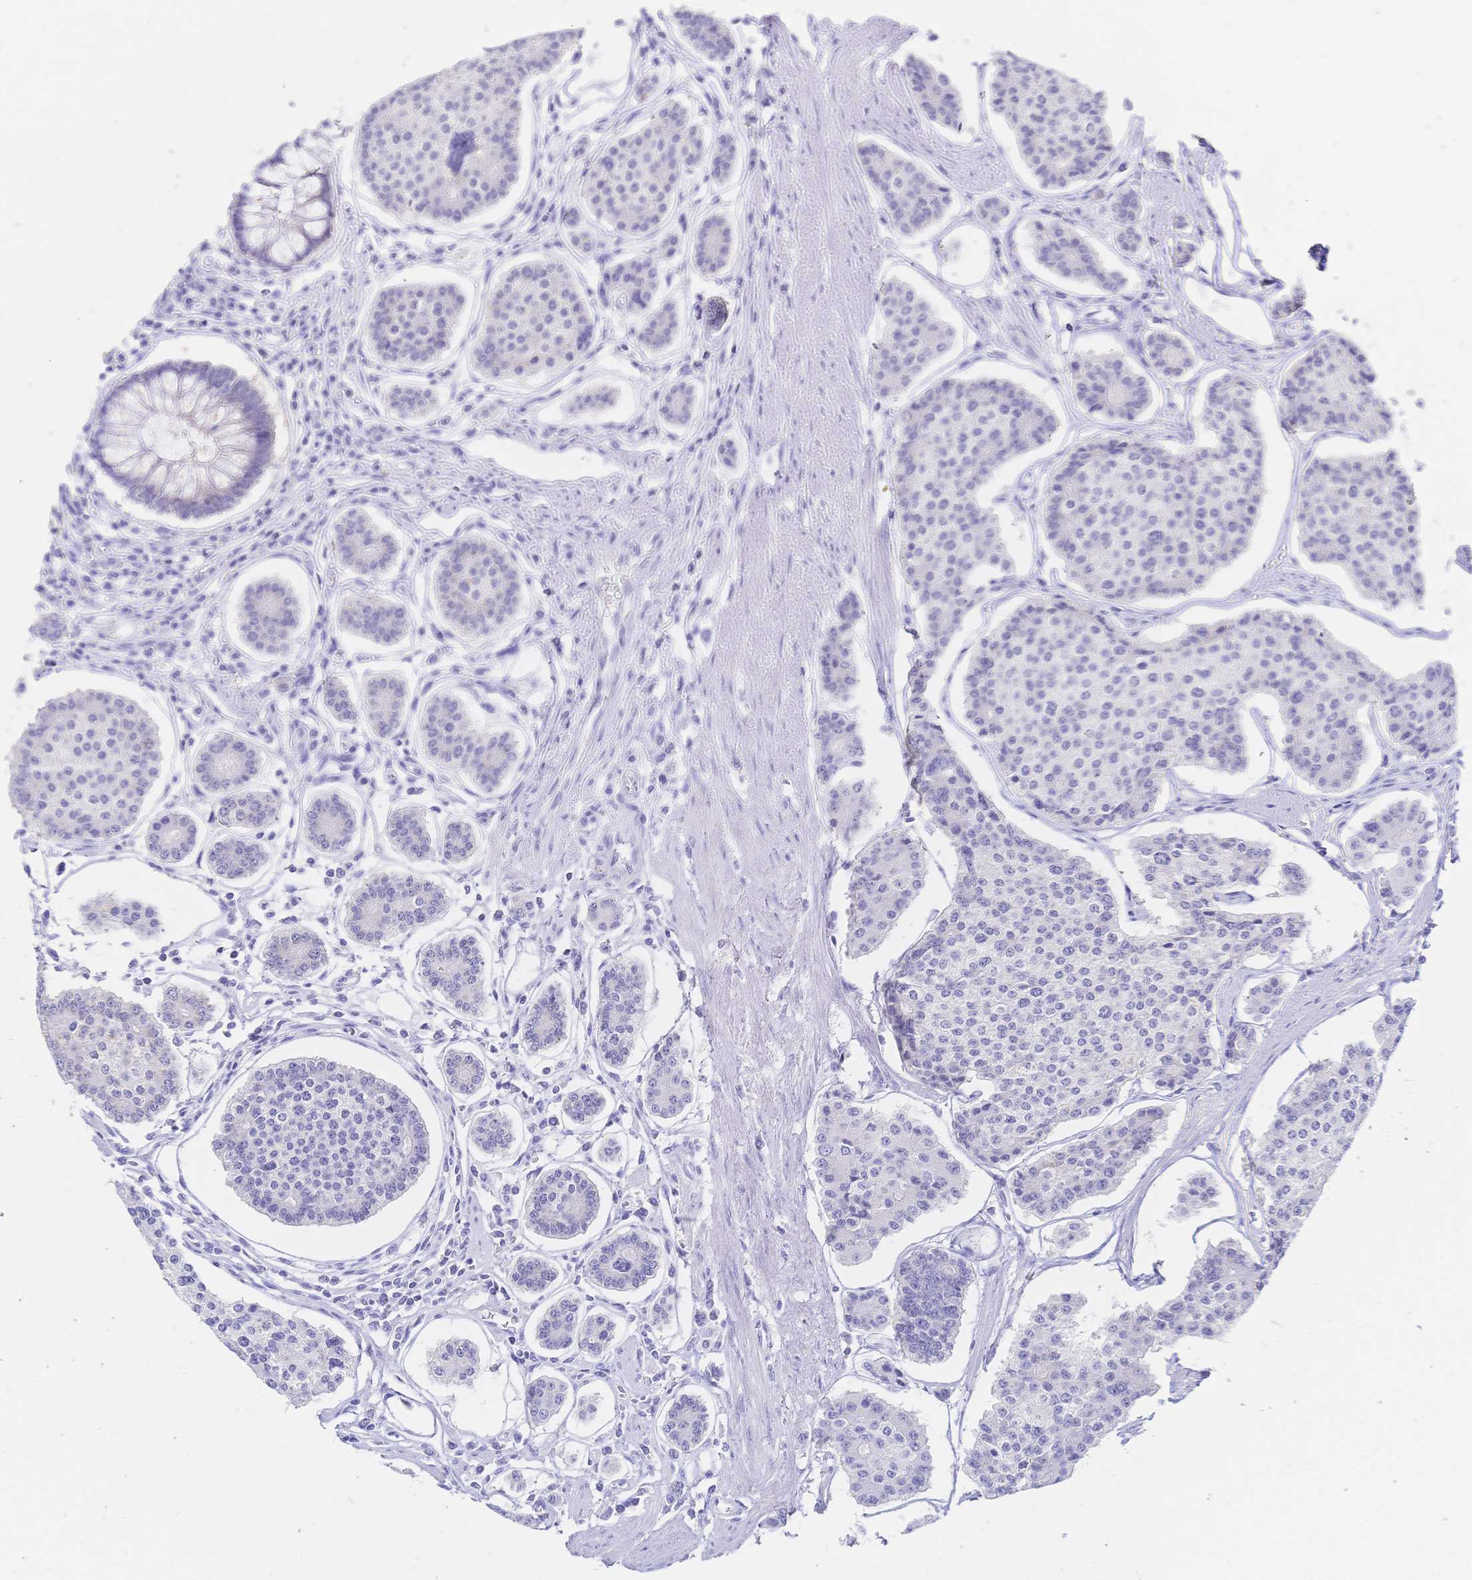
{"staining": {"intensity": "negative", "quantity": "none", "location": "none"}, "tissue": "carcinoid", "cell_type": "Tumor cells", "image_type": "cancer", "snomed": [{"axis": "morphology", "description": "Carcinoid, malignant, NOS"}, {"axis": "topography", "description": "Small intestine"}], "caption": "Tumor cells are negative for protein expression in human carcinoid.", "gene": "RRM1", "patient": {"sex": "female", "age": 65}}